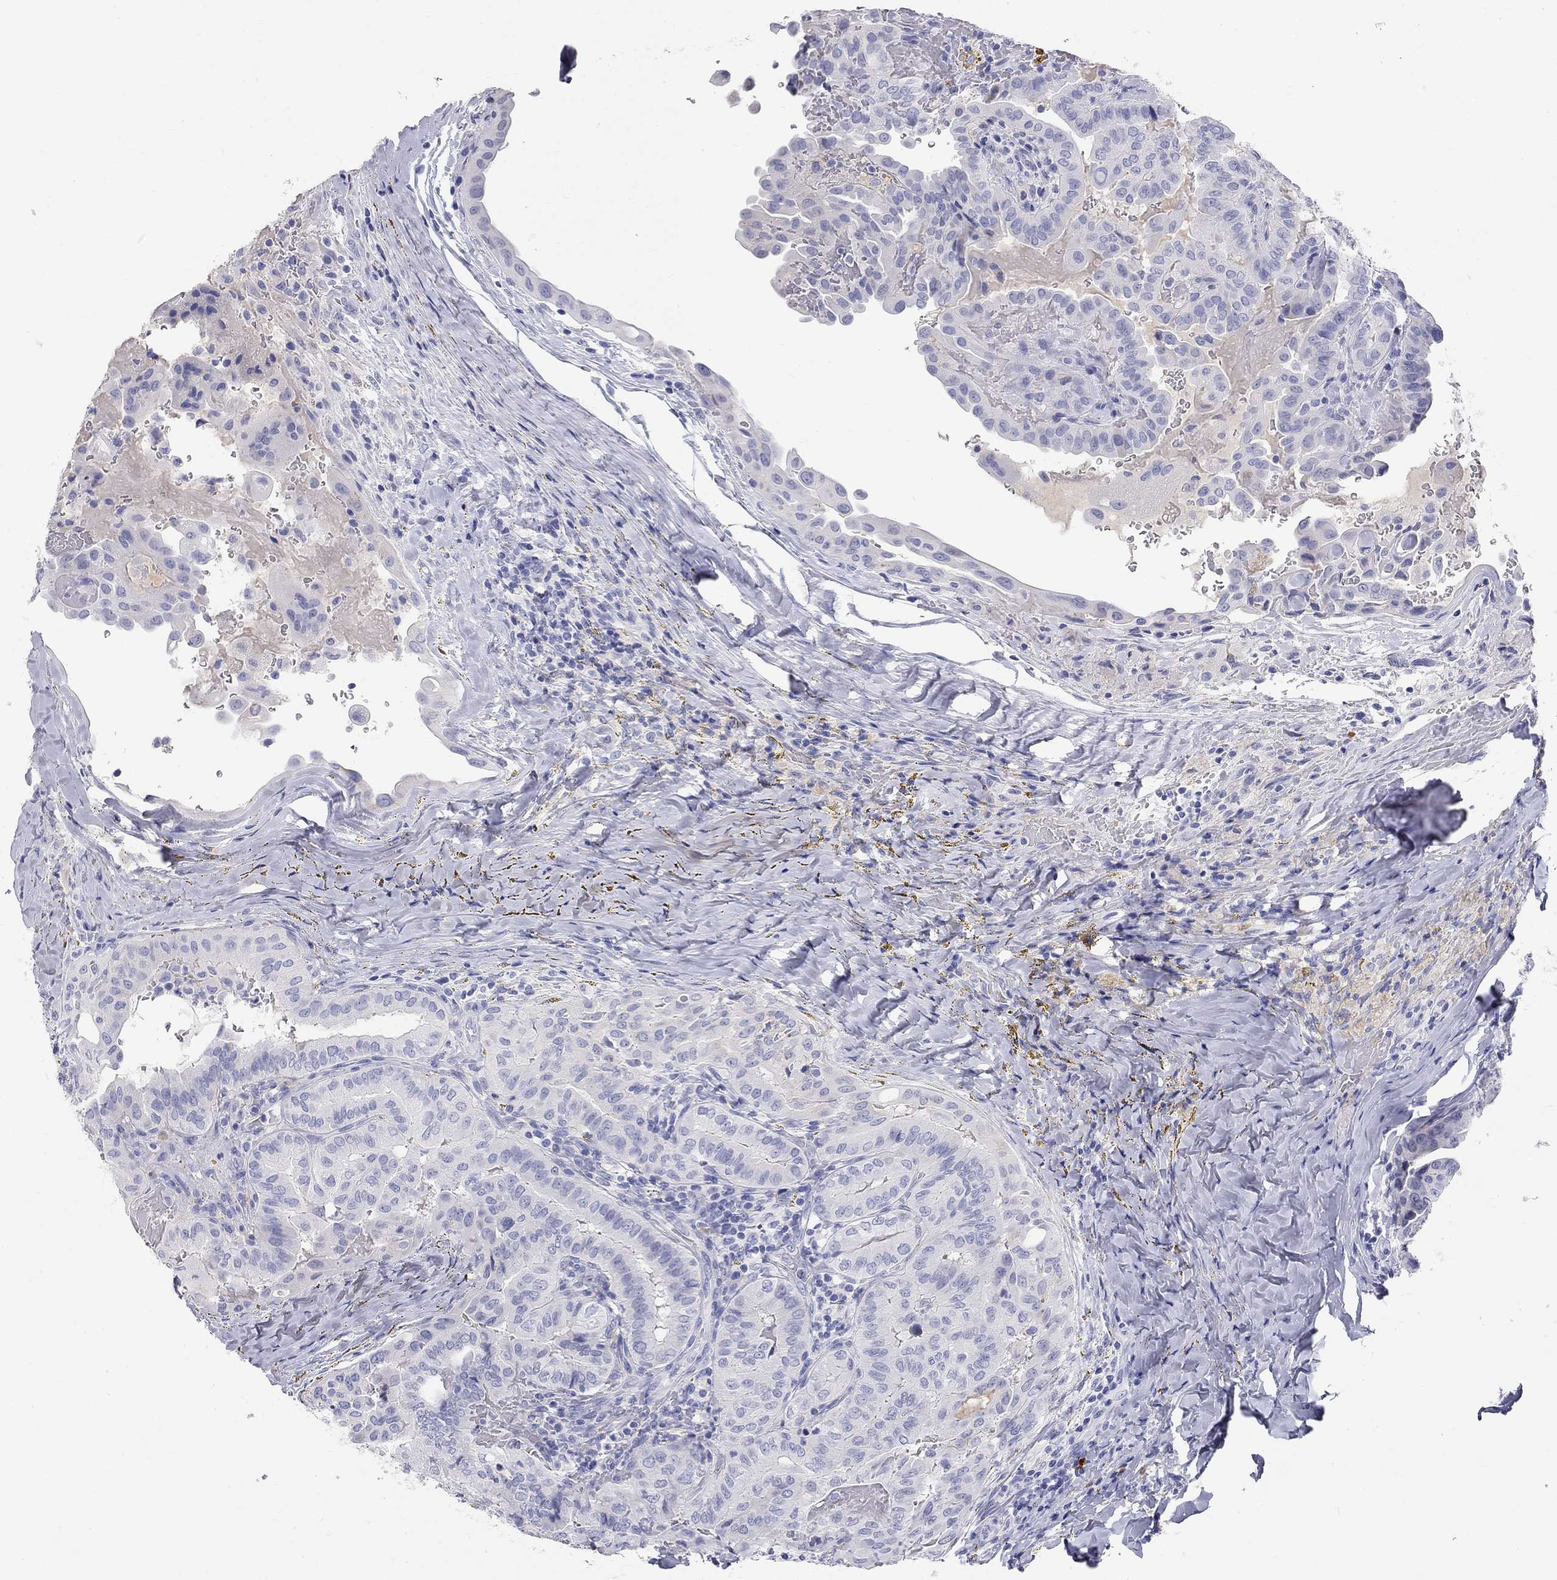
{"staining": {"intensity": "negative", "quantity": "none", "location": "none"}, "tissue": "thyroid cancer", "cell_type": "Tumor cells", "image_type": "cancer", "snomed": [{"axis": "morphology", "description": "Papillary adenocarcinoma, NOS"}, {"axis": "topography", "description": "Thyroid gland"}], "caption": "Tumor cells are negative for brown protein staining in thyroid cancer (papillary adenocarcinoma). (Immunohistochemistry (ihc), brightfield microscopy, high magnification).", "gene": "PHOX2B", "patient": {"sex": "female", "age": 68}}